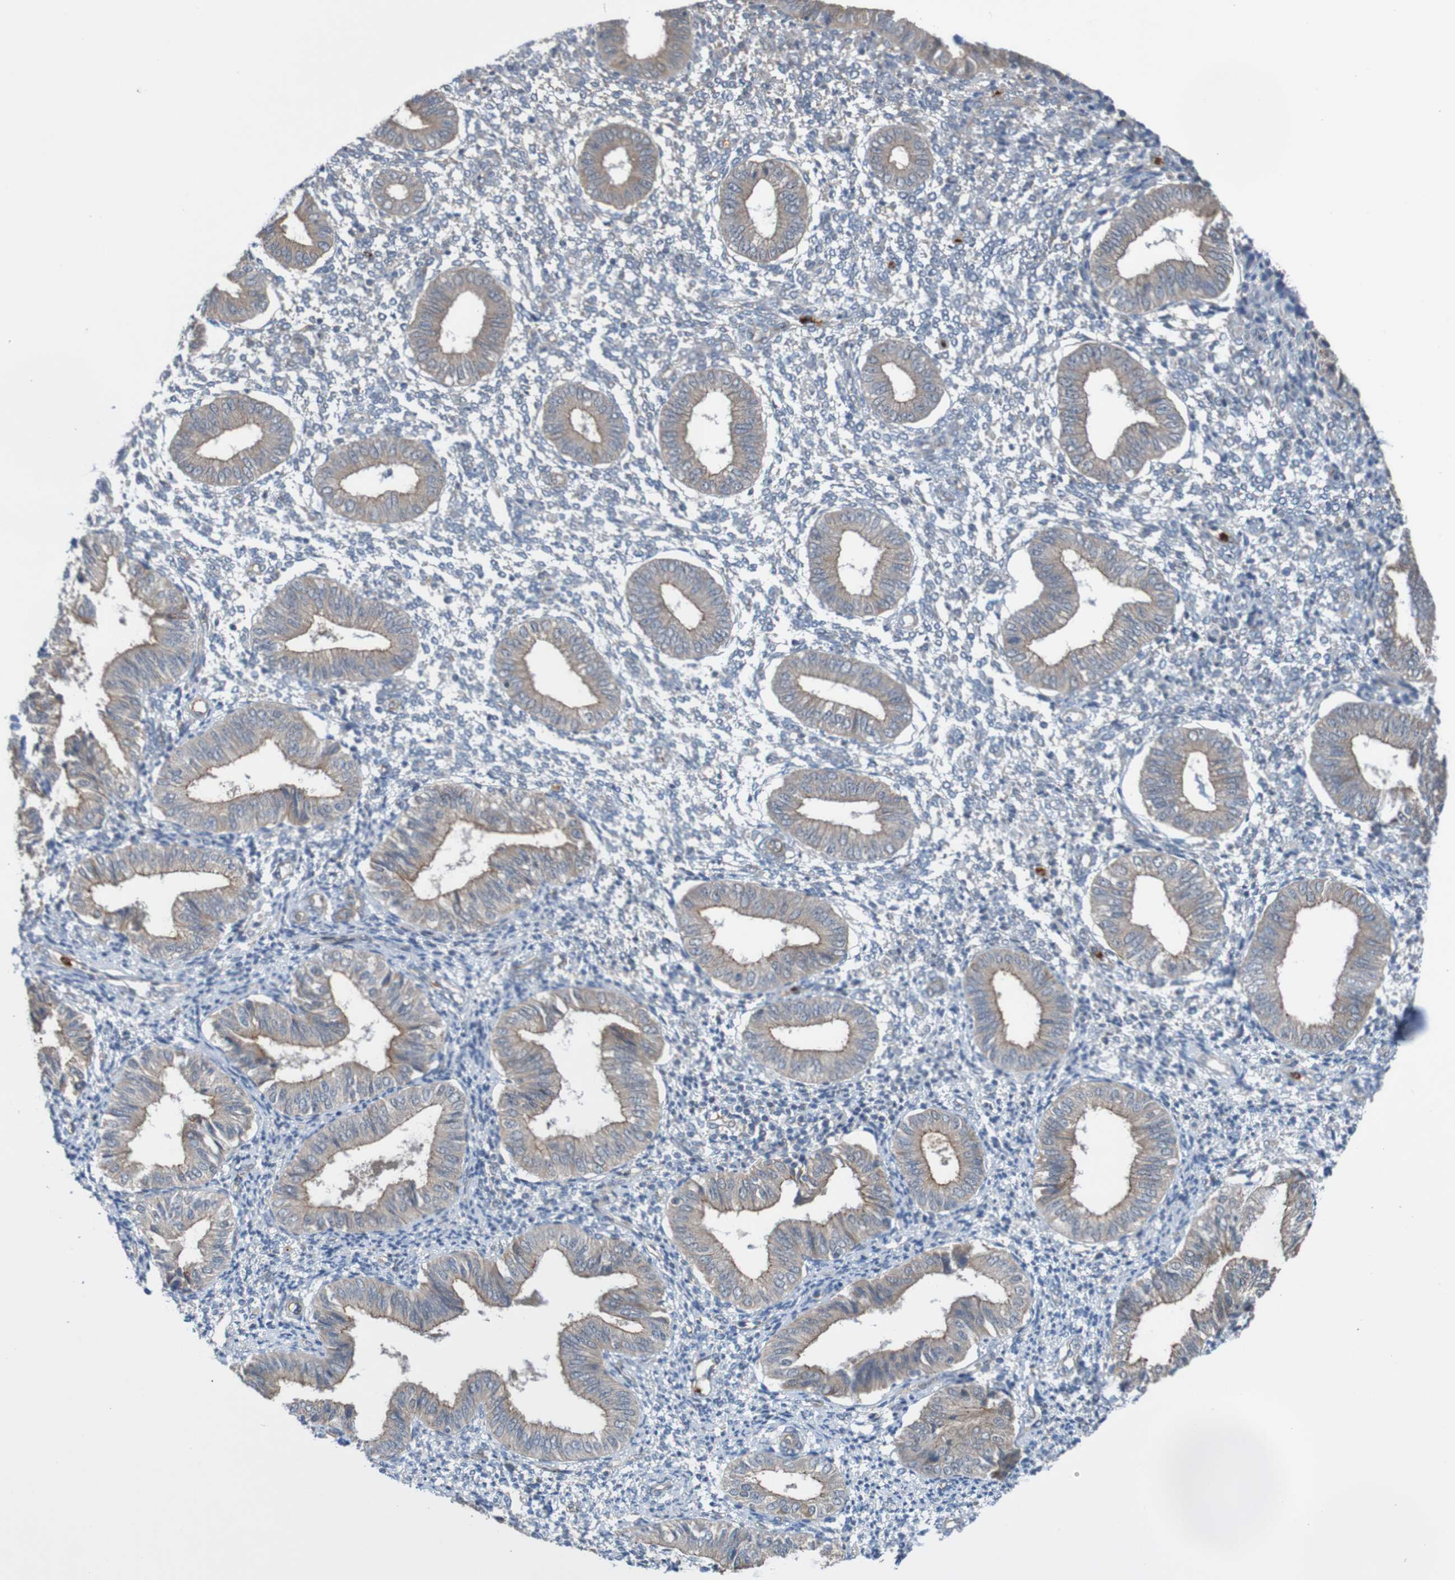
{"staining": {"intensity": "weak", "quantity": "<25%", "location": "cytoplasmic/membranous"}, "tissue": "endometrium", "cell_type": "Cells in endometrial stroma", "image_type": "normal", "snomed": [{"axis": "morphology", "description": "Normal tissue, NOS"}, {"axis": "topography", "description": "Endometrium"}], "caption": "IHC photomicrograph of unremarkable endometrium: endometrium stained with DAB (3,3'-diaminobenzidine) reveals no significant protein expression in cells in endometrial stroma.", "gene": "ST8SIA6", "patient": {"sex": "female", "age": 50}}